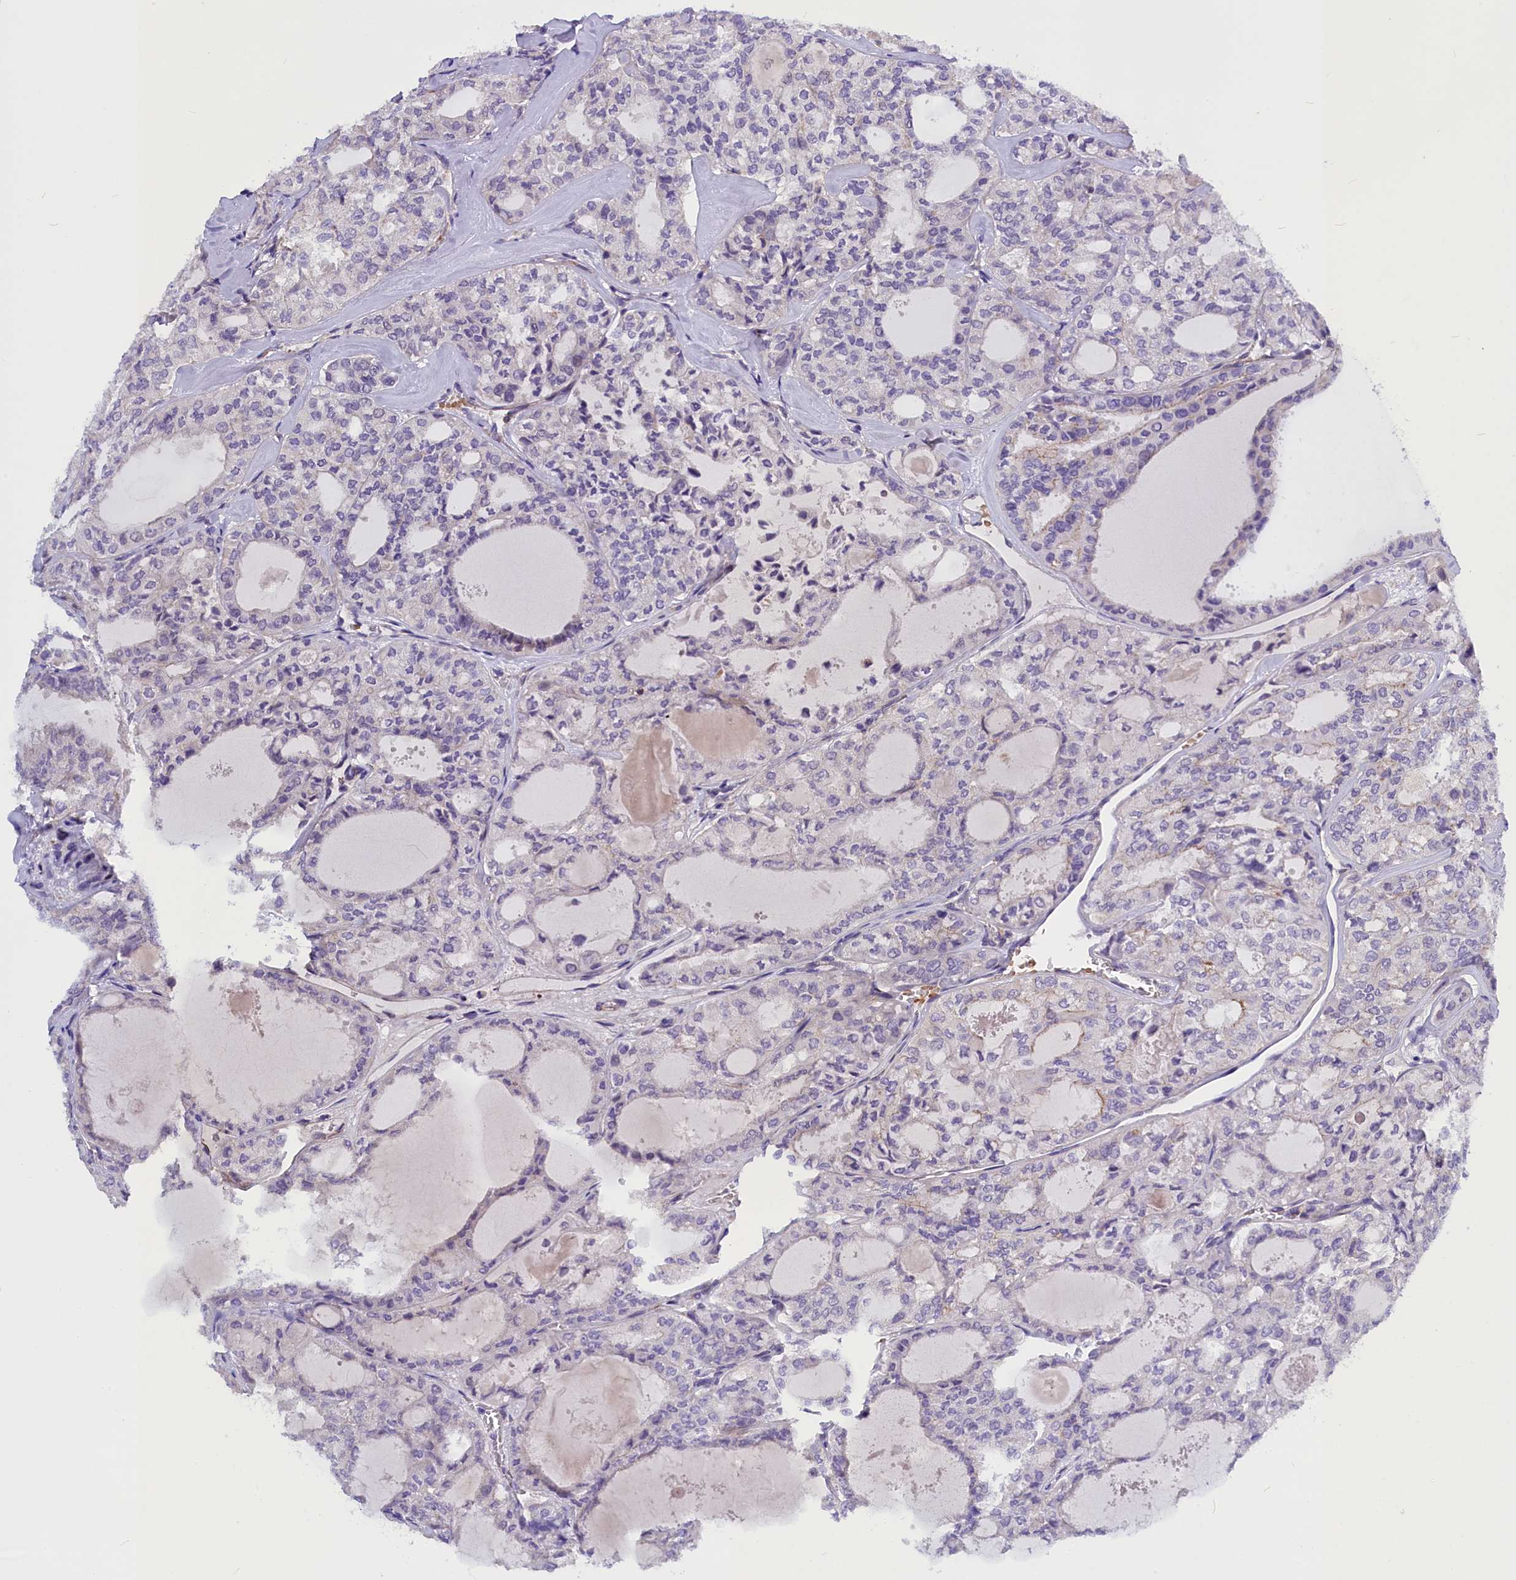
{"staining": {"intensity": "negative", "quantity": "none", "location": "none"}, "tissue": "thyroid cancer", "cell_type": "Tumor cells", "image_type": "cancer", "snomed": [{"axis": "morphology", "description": "Follicular adenoma carcinoma, NOS"}, {"axis": "topography", "description": "Thyroid gland"}], "caption": "Thyroid cancer (follicular adenoma carcinoma) stained for a protein using IHC displays no positivity tumor cells.", "gene": "MED20", "patient": {"sex": "male", "age": 75}}